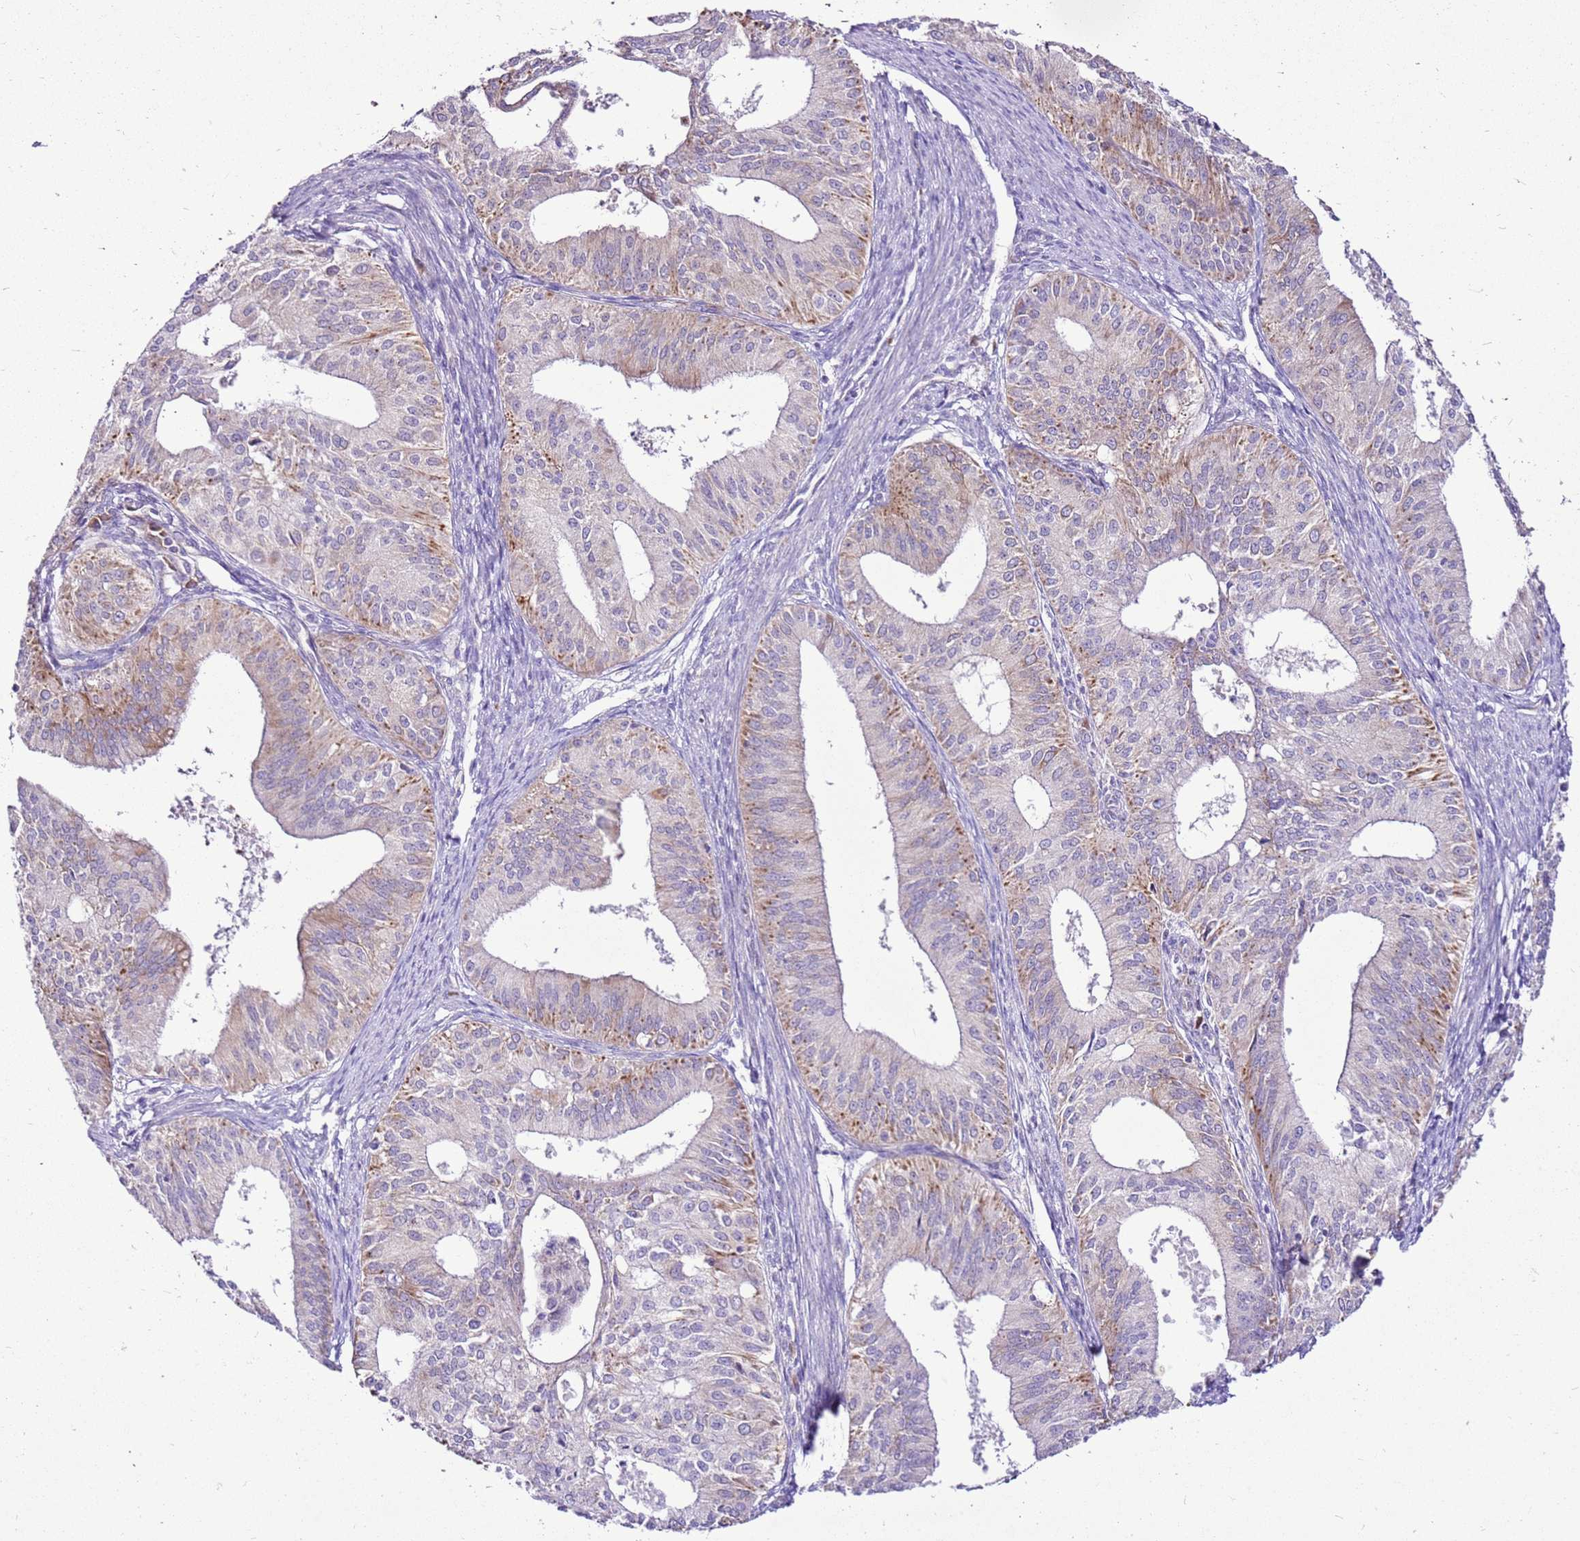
{"staining": {"intensity": "moderate", "quantity": "25%-75%", "location": "cytoplasmic/membranous"}, "tissue": "endometrial cancer", "cell_type": "Tumor cells", "image_type": "cancer", "snomed": [{"axis": "morphology", "description": "Adenocarcinoma, NOS"}, {"axis": "topography", "description": "Endometrium"}], "caption": "Immunohistochemical staining of endometrial cancer (adenocarcinoma) exhibits moderate cytoplasmic/membranous protein positivity in approximately 25%-75% of tumor cells.", "gene": "MRPL36", "patient": {"sex": "female", "age": 50}}